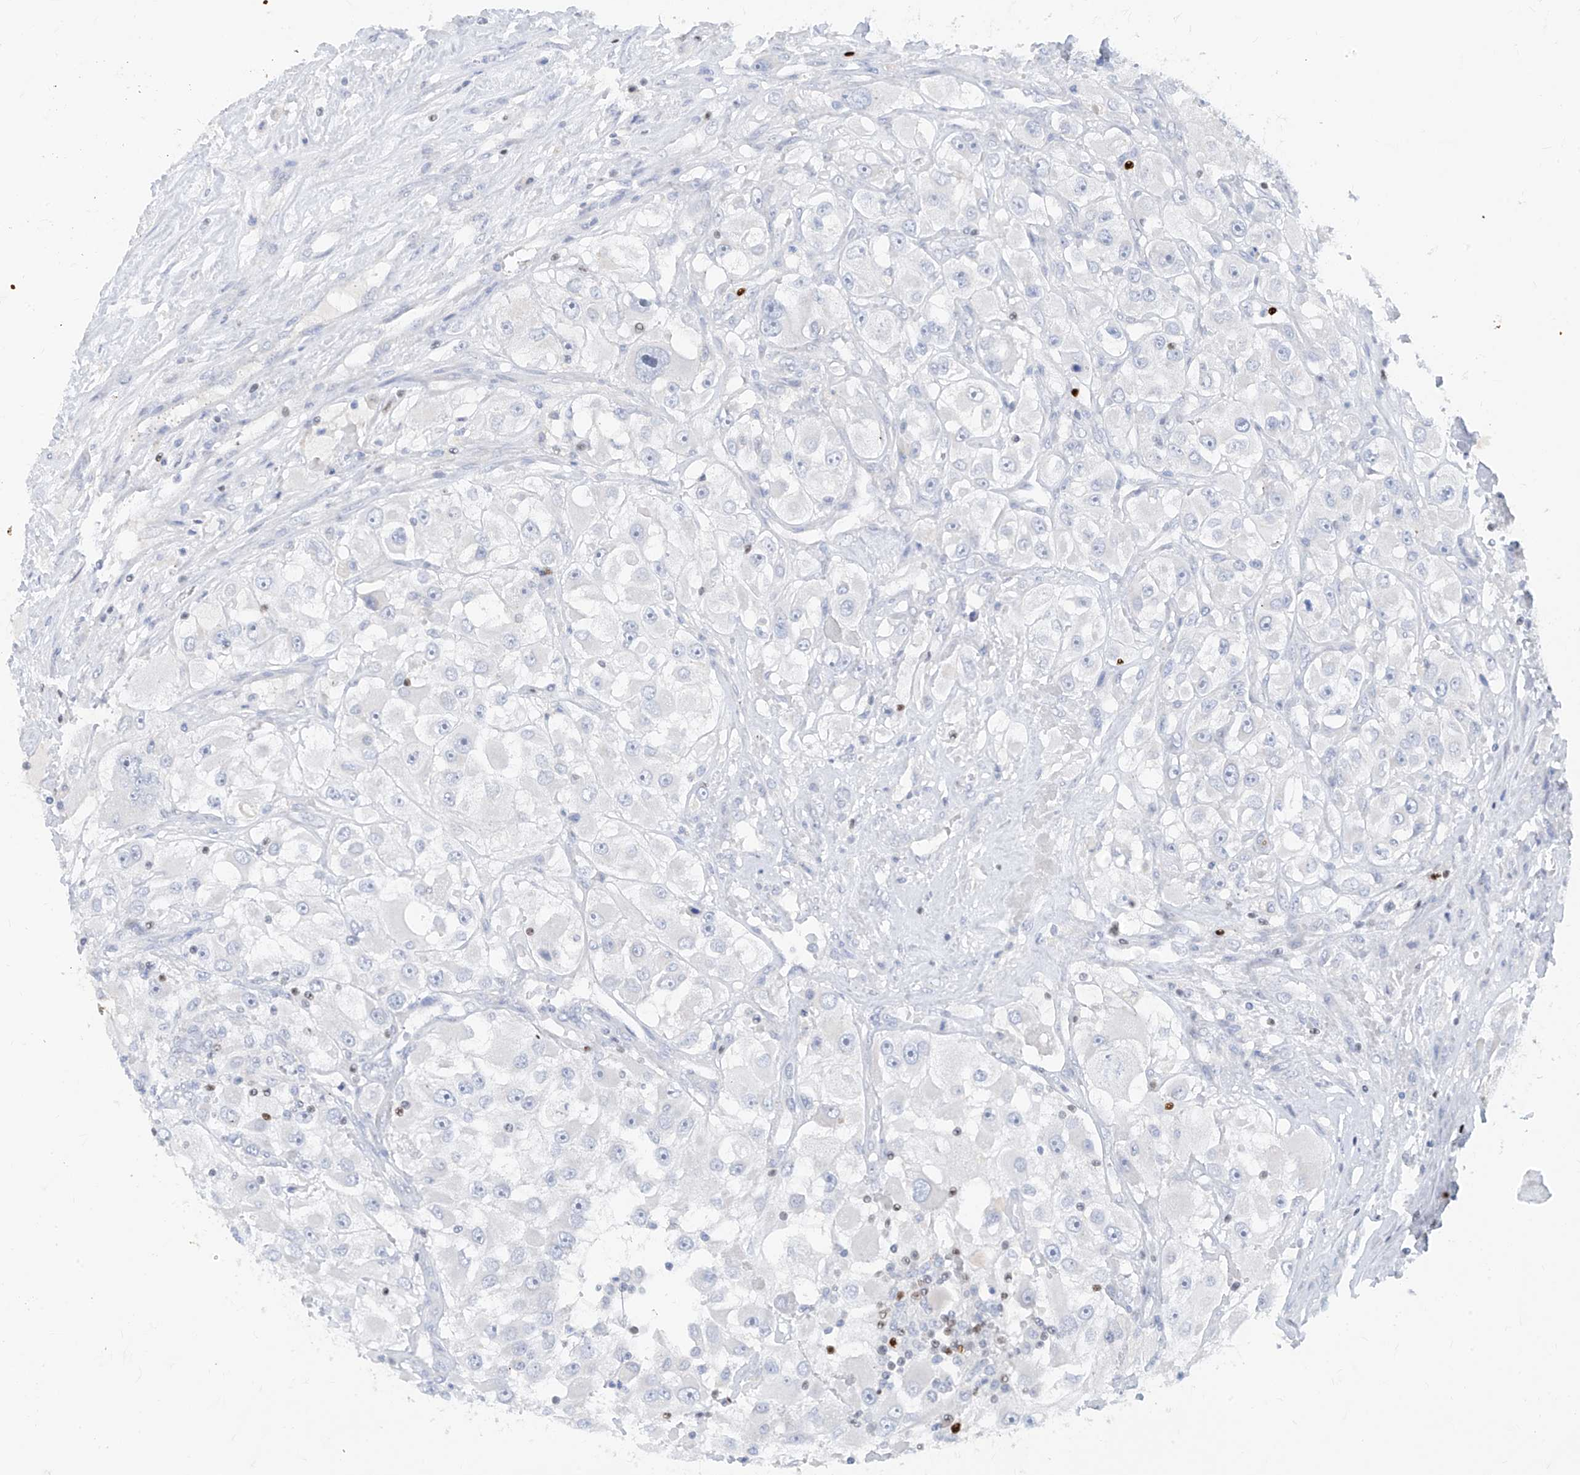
{"staining": {"intensity": "negative", "quantity": "none", "location": "none"}, "tissue": "renal cancer", "cell_type": "Tumor cells", "image_type": "cancer", "snomed": [{"axis": "morphology", "description": "Adenocarcinoma, NOS"}, {"axis": "topography", "description": "Kidney"}], "caption": "DAB (3,3'-diaminobenzidine) immunohistochemical staining of human adenocarcinoma (renal) reveals no significant positivity in tumor cells.", "gene": "TBX21", "patient": {"sex": "female", "age": 52}}